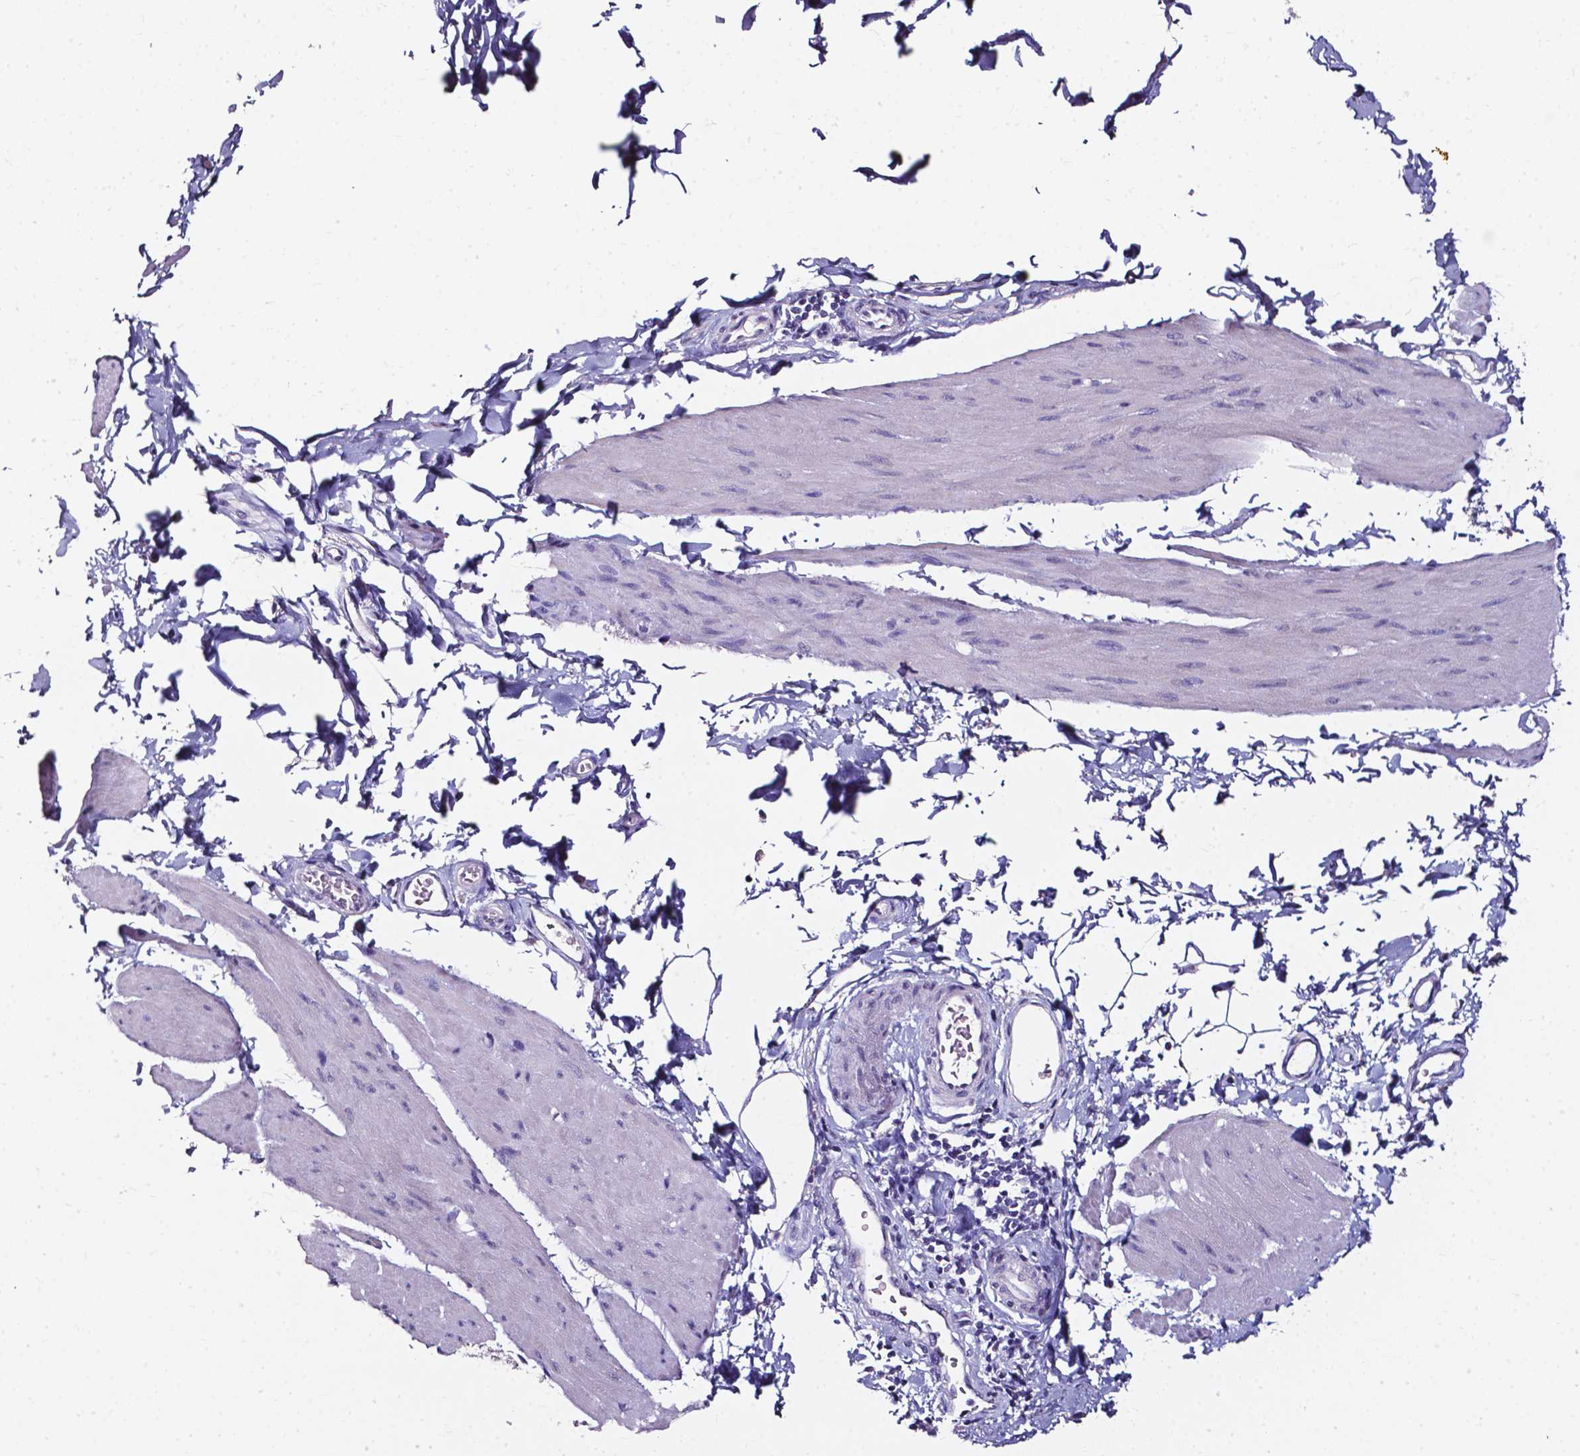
{"staining": {"intensity": "negative", "quantity": "none", "location": "none"}, "tissue": "smooth muscle", "cell_type": "Smooth muscle cells", "image_type": "normal", "snomed": [{"axis": "morphology", "description": "Normal tissue, NOS"}, {"axis": "topography", "description": "Adipose tissue"}, {"axis": "topography", "description": "Smooth muscle"}, {"axis": "topography", "description": "Peripheral nerve tissue"}], "caption": "DAB (3,3'-diaminobenzidine) immunohistochemical staining of benign human smooth muscle demonstrates no significant staining in smooth muscle cells. (Stains: DAB immunohistochemistry (IHC) with hematoxylin counter stain, Microscopy: brightfield microscopy at high magnification).", "gene": "DEFA5", "patient": {"sex": "male", "age": 83}}